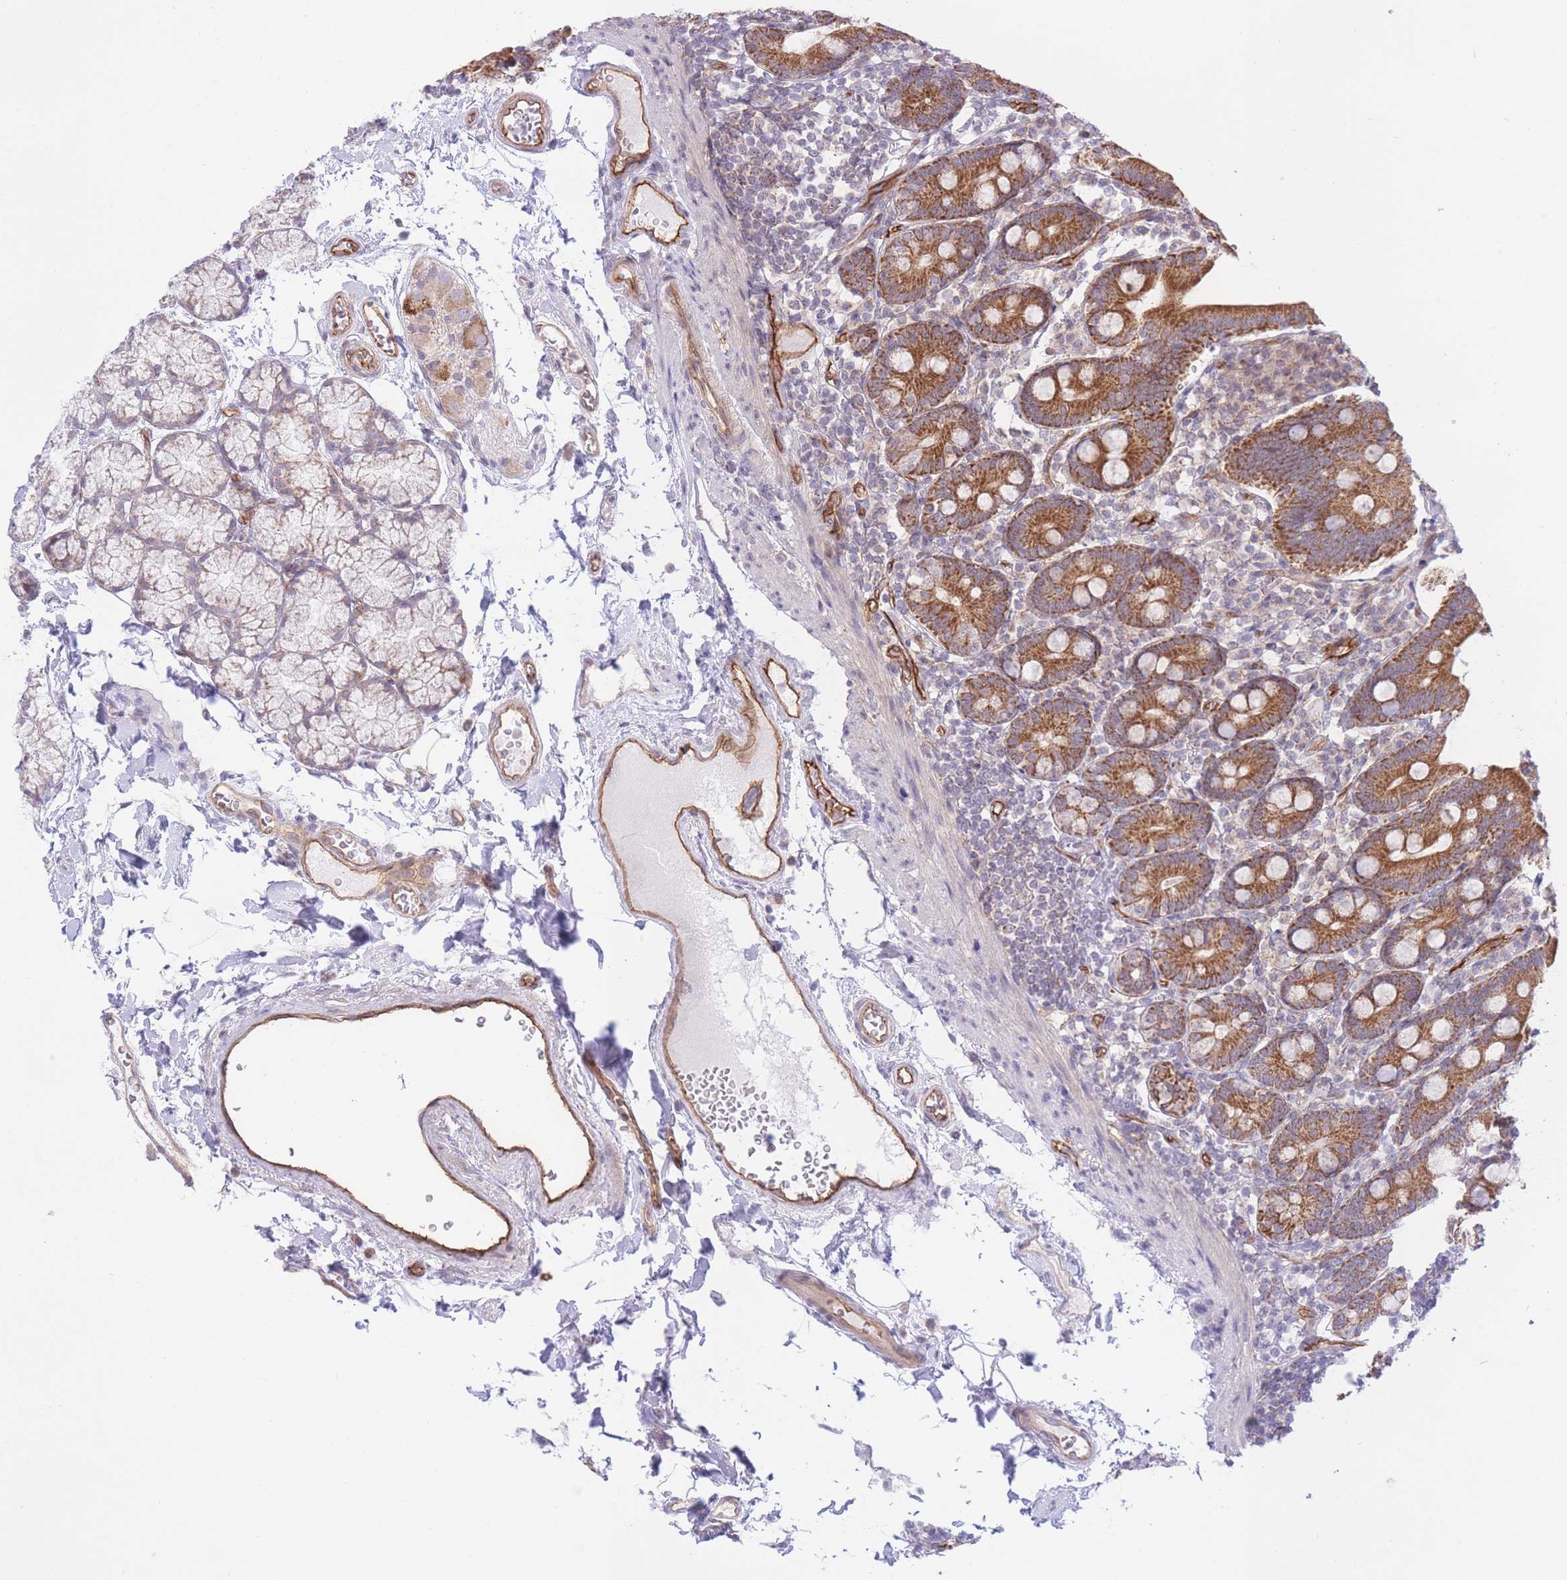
{"staining": {"intensity": "strong", "quantity": ">75%", "location": "cytoplasmic/membranous"}, "tissue": "duodenum", "cell_type": "Glandular cells", "image_type": "normal", "snomed": [{"axis": "morphology", "description": "Normal tissue, NOS"}, {"axis": "topography", "description": "Duodenum"}], "caption": "This is an image of immunohistochemistry (IHC) staining of normal duodenum, which shows strong positivity in the cytoplasmic/membranous of glandular cells.", "gene": "MRPS31", "patient": {"sex": "female", "age": 67}}